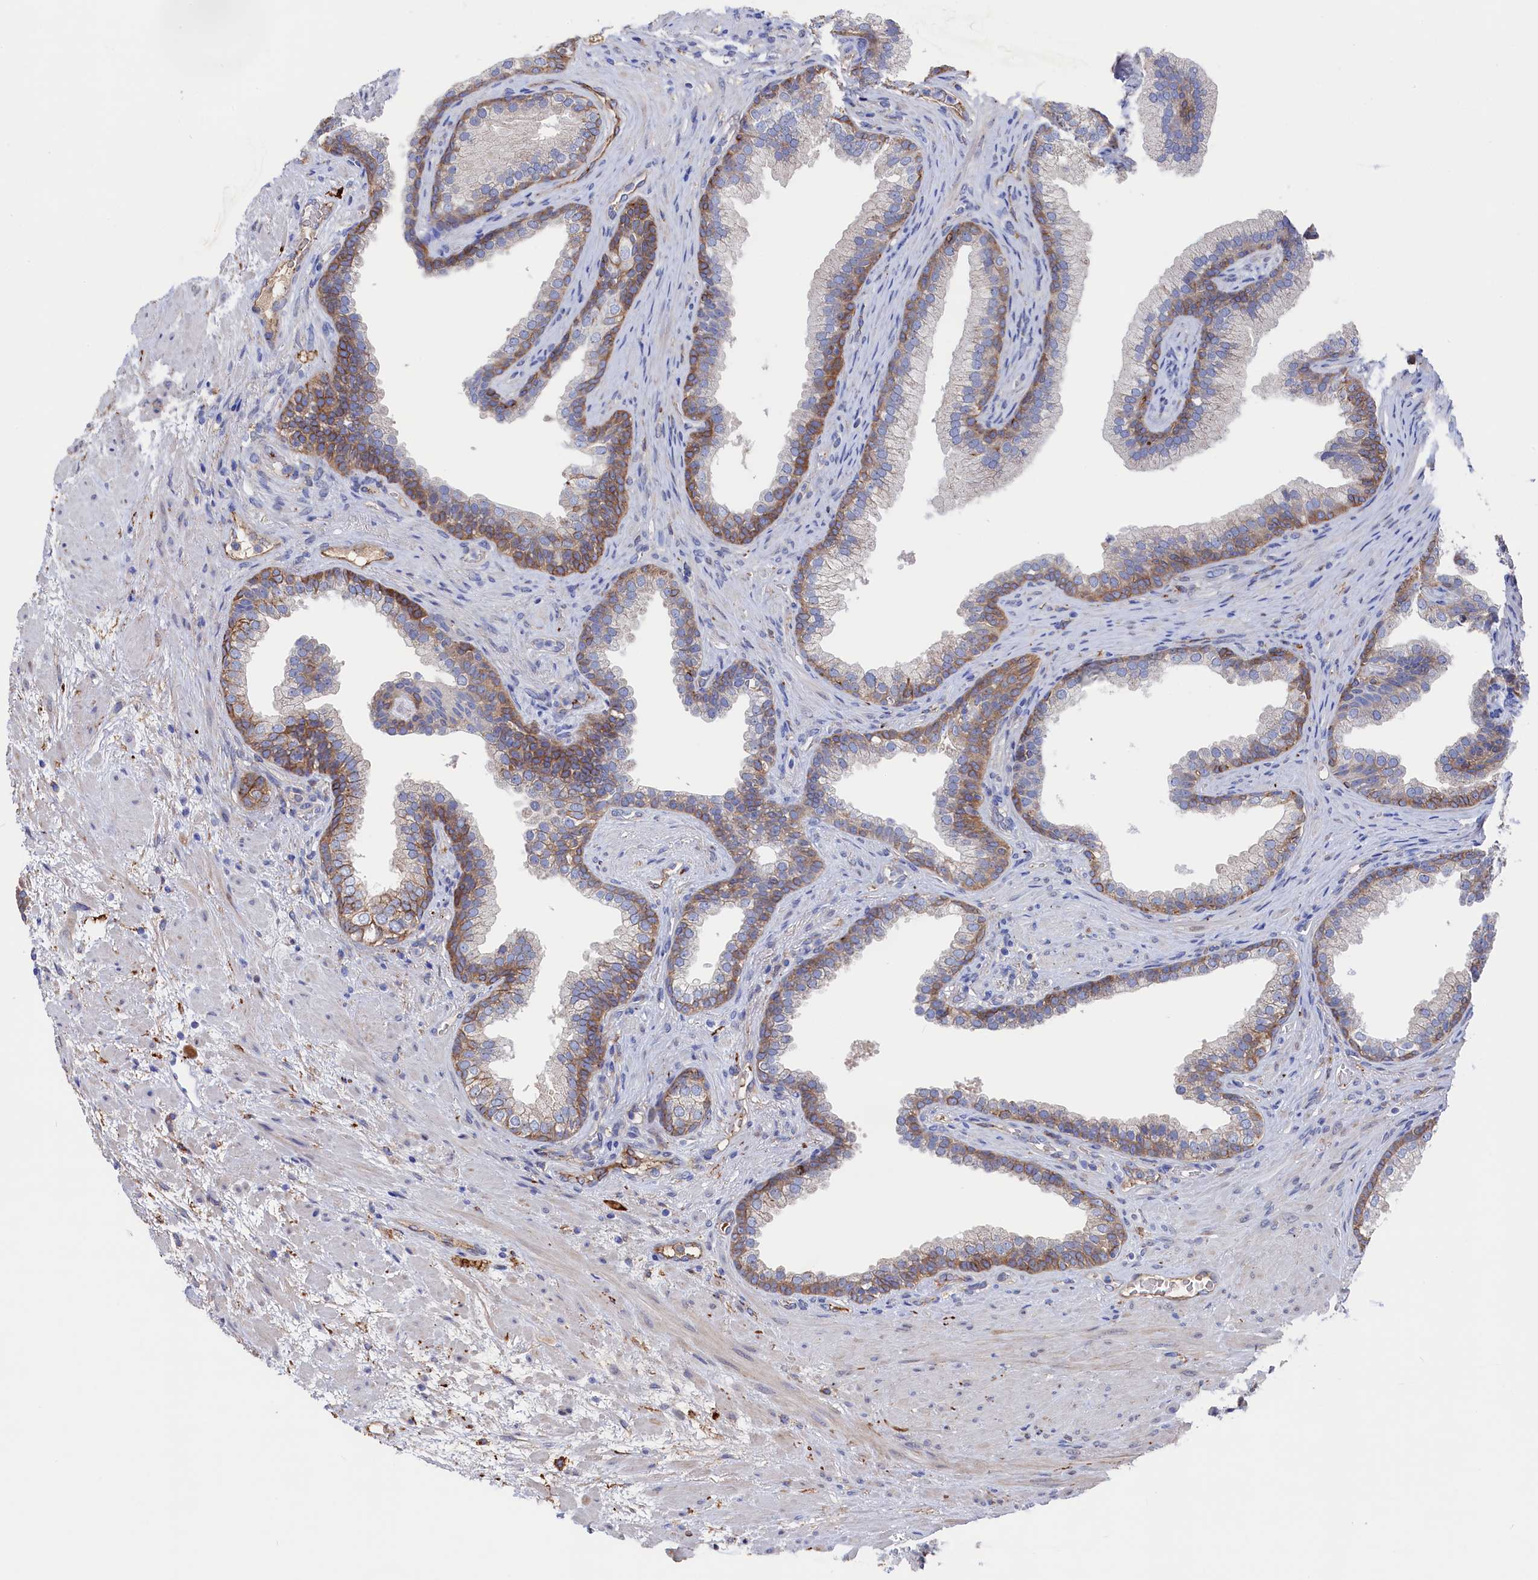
{"staining": {"intensity": "moderate", "quantity": "<25%", "location": "cytoplasmic/membranous"}, "tissue": "prostate", "cell_type": "Glandular cells", "image_type": "normal", "snomed": [{"axis": "morphology", "description": "Normal tissue, NOS"}, {"axis": "topography", "description": "Prostate"}], "caption": "Protein expression analysis of benign human prostate reveals moderate cytoplasmic/membranous positivity in approximately <25% of glandular cells. (DAB (3,3'-diaminobenzidine) = brown stain, brightfield microscopy at high magnification).", "gene": "C12orf73", "patient": {"sex": "male", "age": 76}}